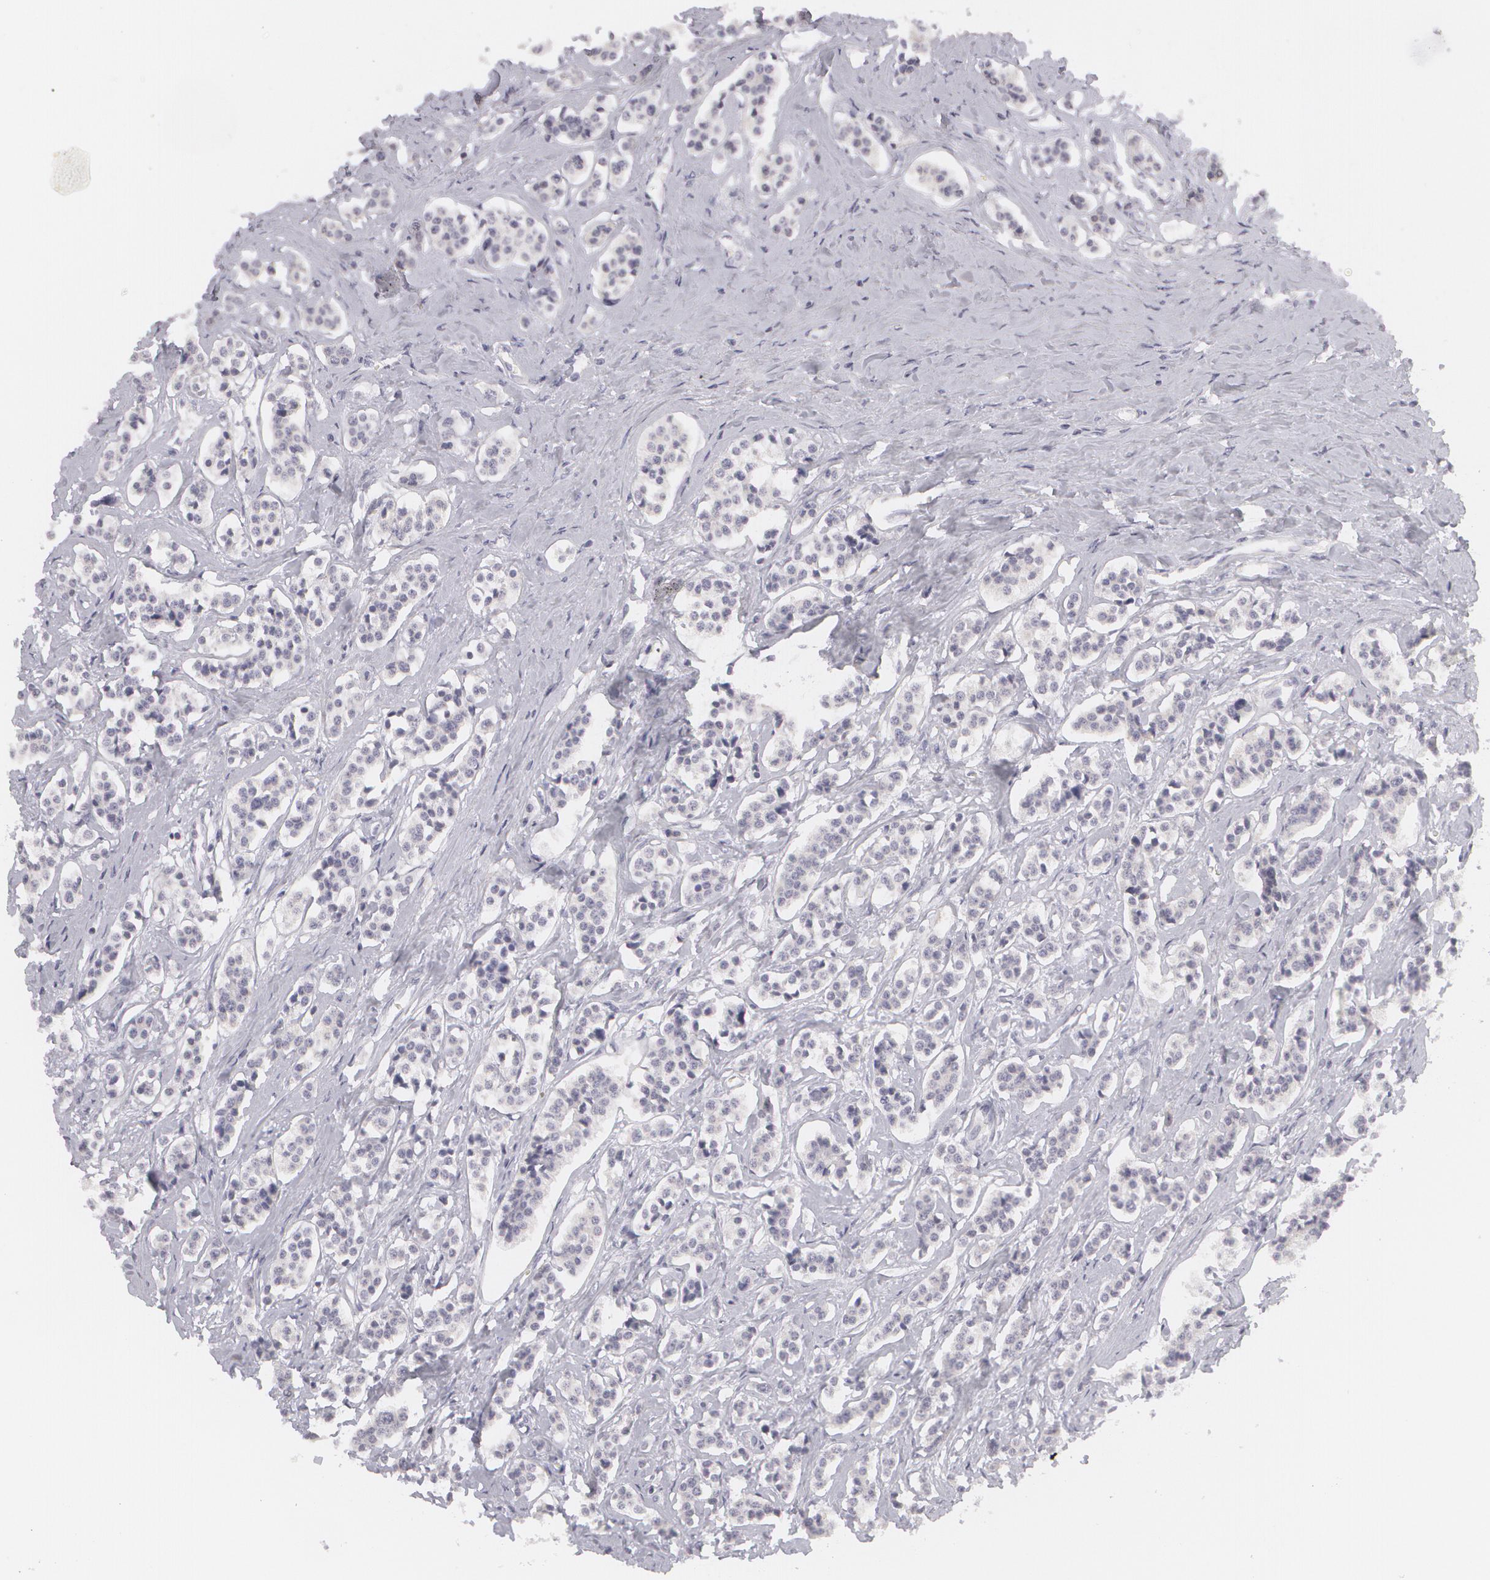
{"staining": {"intensity": "negative", "quantity": "none", "location": "none"}, "tissue": "carcinoid", "cell_type": "Tumor cells", "image_type": "cancer", "snomed": [{"axis": "morphology", "description": "Carcinoid, malignant, NOS"}, {"axis": "topography", "description": "Small intestine"}], "caption": "A high-resolution micrograph shows IHC staining of carcinoid, which exhibits no significant staining in tumor cells.", "gene": "MBNL3", "patient": {"sex": "male", "age": 63}}